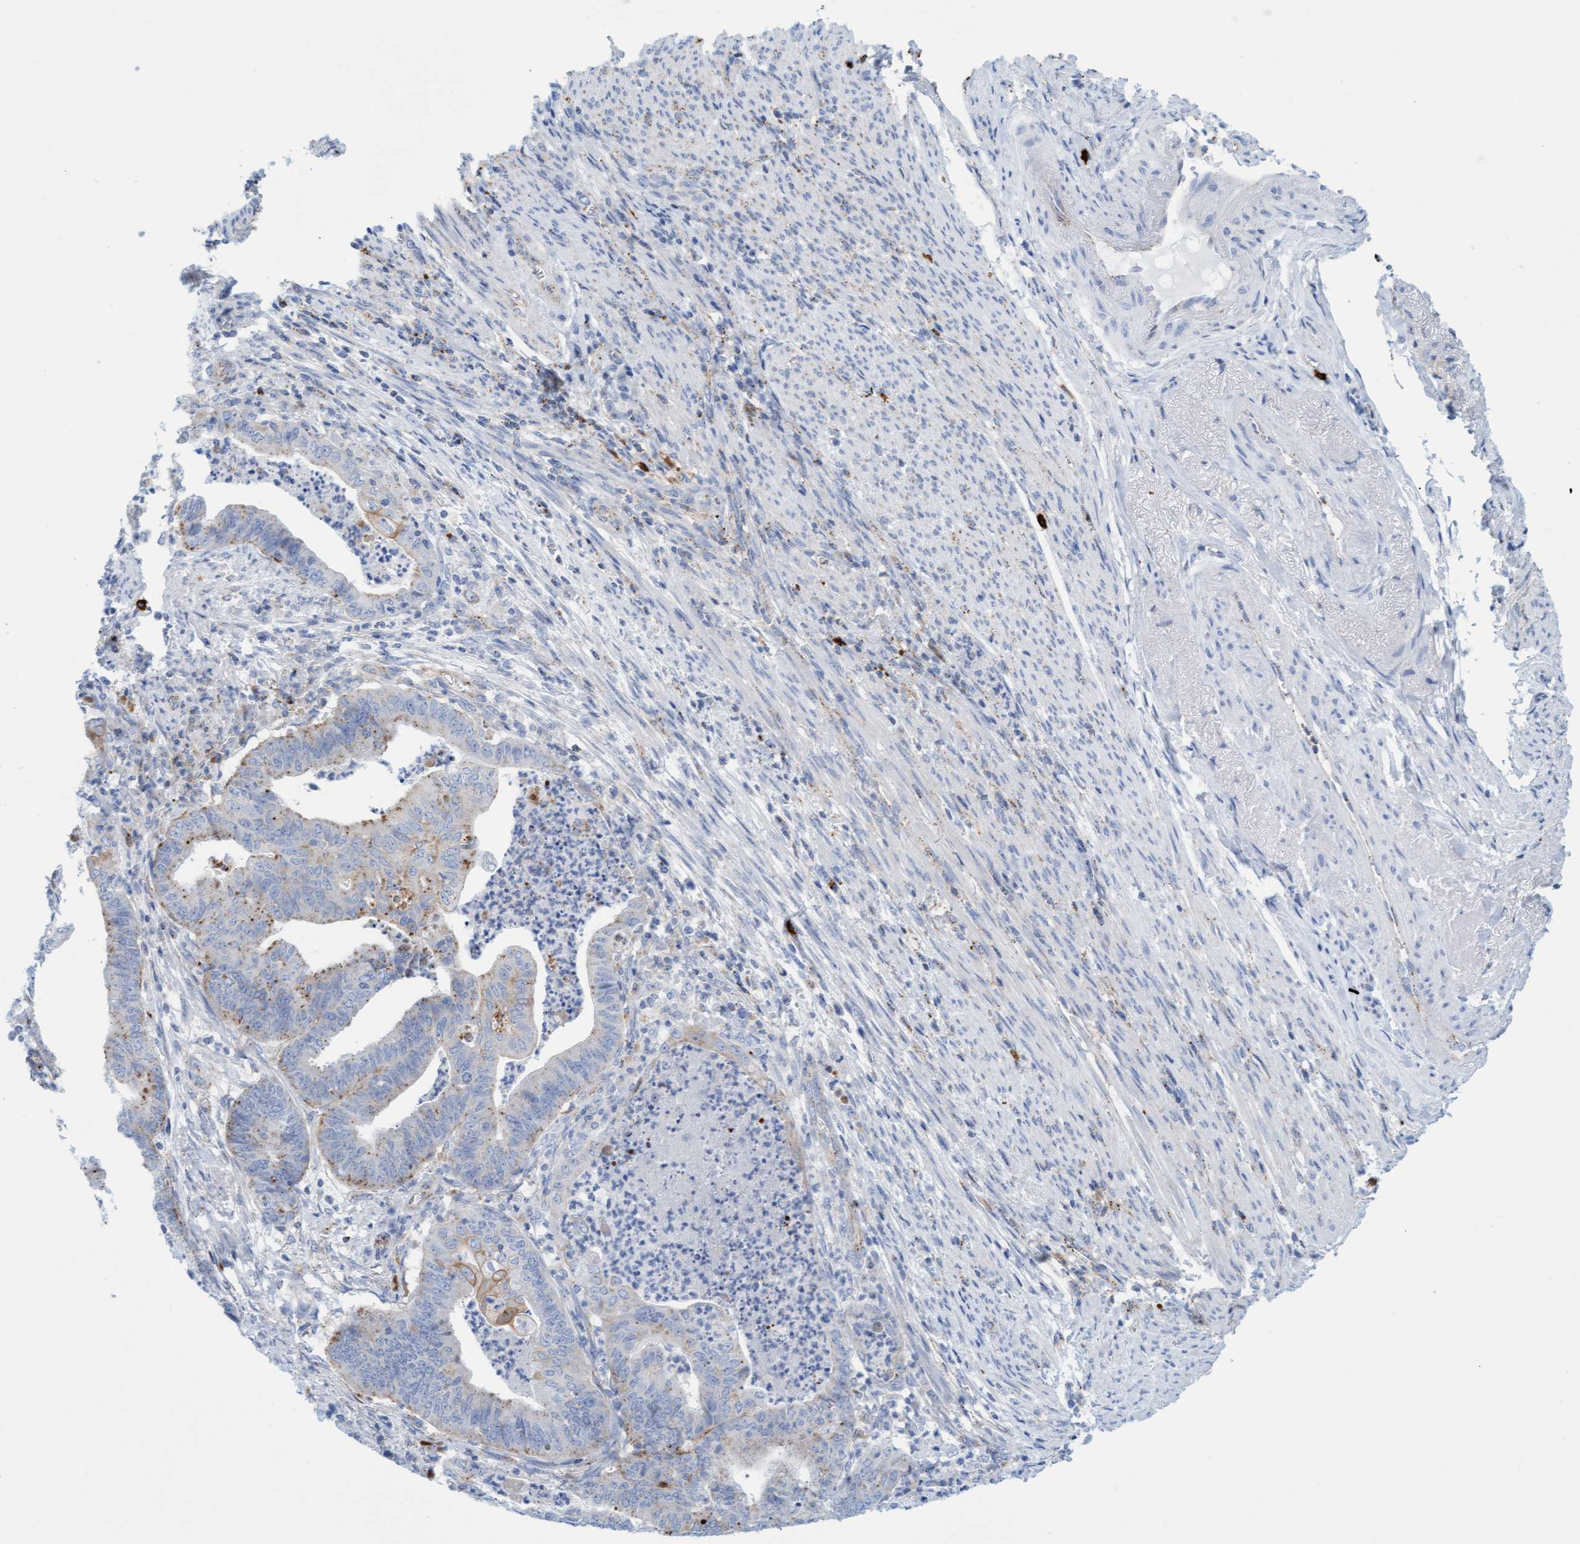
{"staining": {"intensity": "weak", "quantity": "<25%", "location": "cytoplasmic/membranous"}, "tissue": "endometrial cancer", "cell_type": "Tumor cells", "image_type": "cancer", "snomed": [{"axis": "morphology", "description": "Polyp, NOS"}, {"axis": "morphology", "description": "Adenocarcinoma, NOS"}, {"axis": "morphology", "description": "Adenoma, NOS"}, {"axis": "topography", "description": "Endometrium"}], "caption": "Micrograph shows no protein staining in tumor cells of endometrial cancer (adenocarcinoma) tissue.", "gene": "SGSH", "patient": {"sex": "female", "age": 79}}